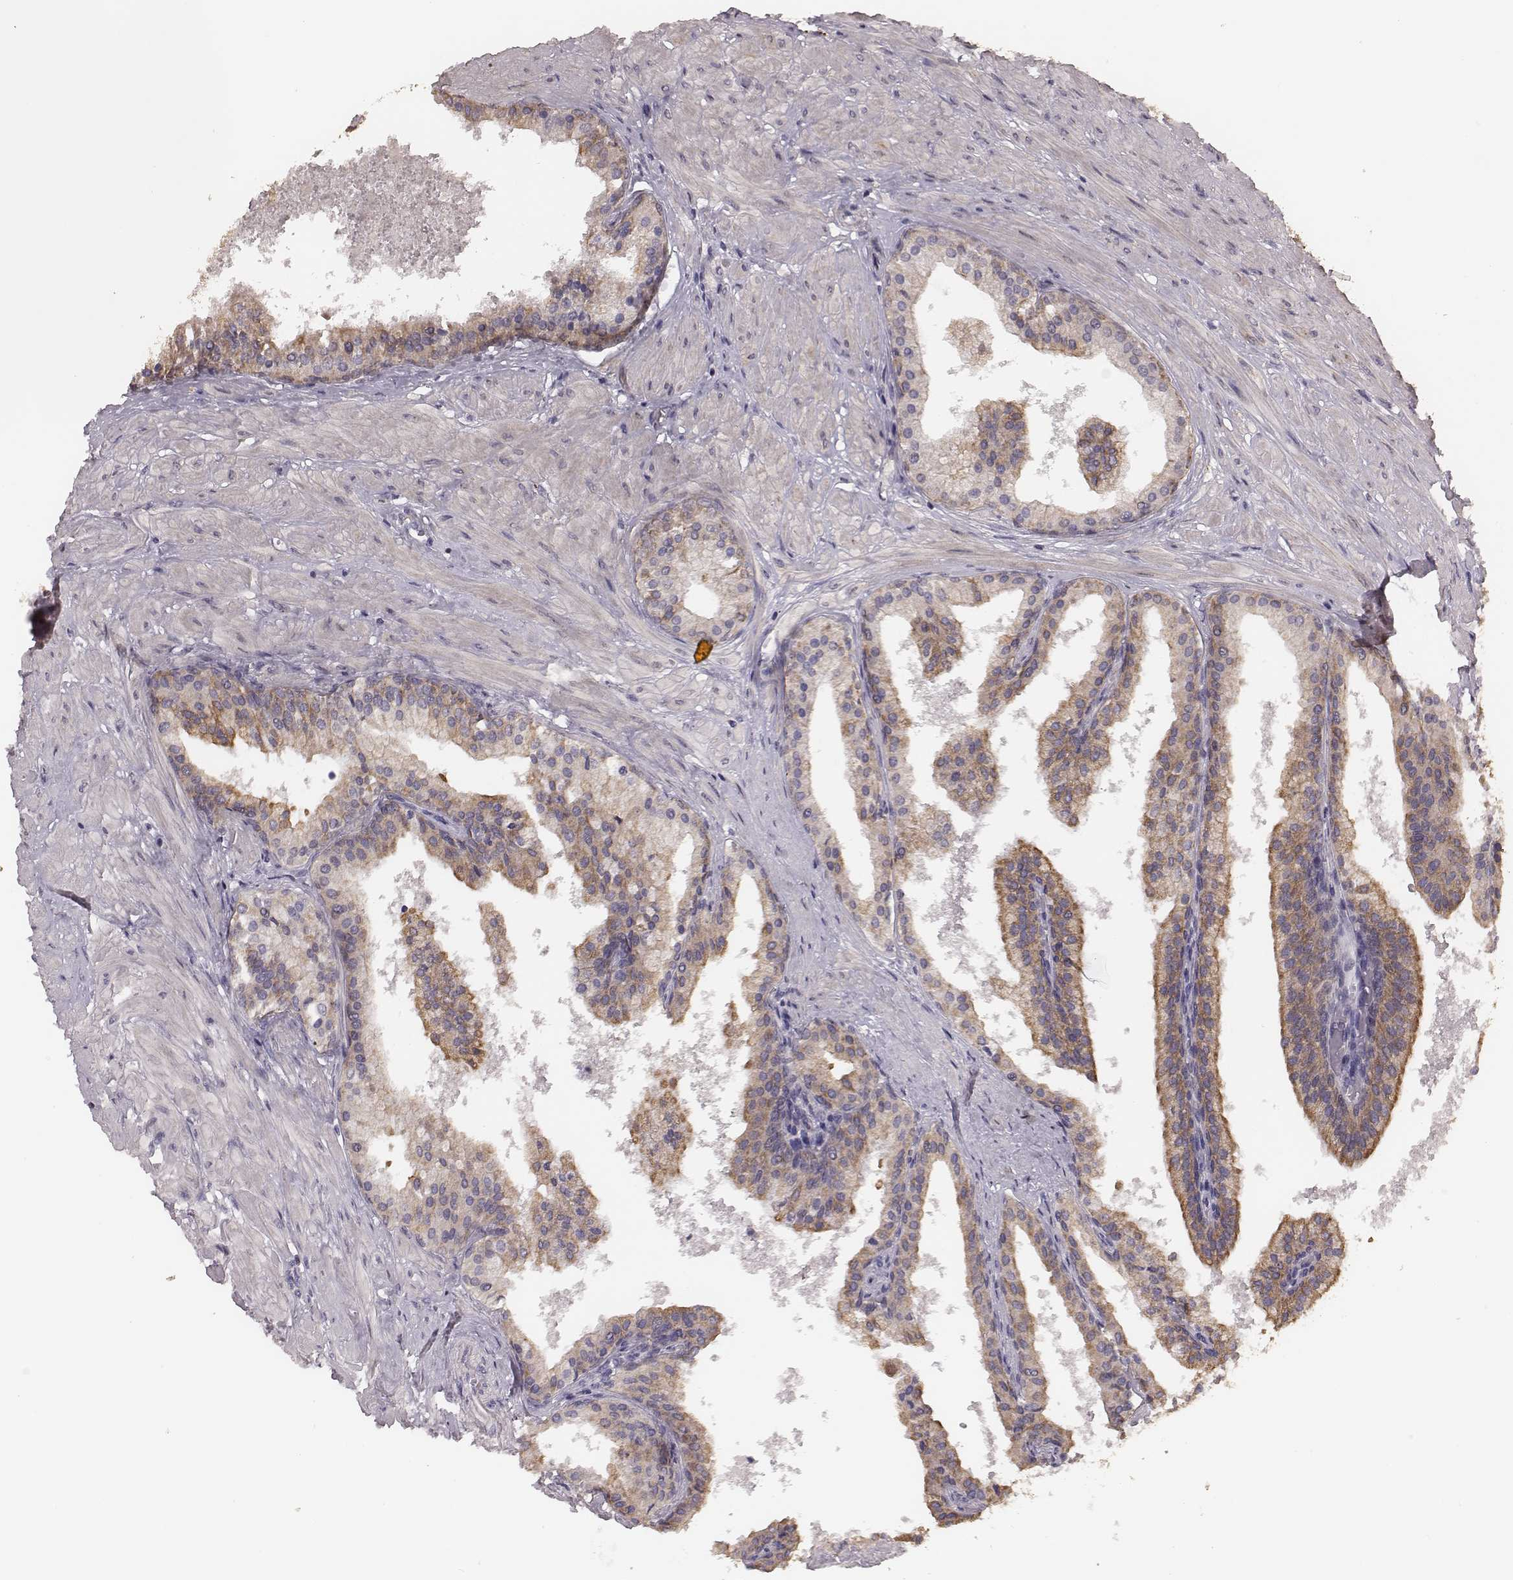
{"staining": {"intensity": "moderate", "quantity": ">75%", "location": "cytoplasmic/membranous"}, "tissue": "prostate cancer", "cell_type": "Tumor cells", "image_type": "cancer", "snomed": [{"axis": "morphology", "description": "Adenocarcinoma, Low grade"}, {"axis": "topography", "description": "Prostate"}], "caption": "Tumor cells display medium levels of moderate cytoplasmic/membranous positivity in approximately >75% of cells in human prostate cancer (low-grade adenocarcinoma).", "gene": "HAVCR1", "patient": {"sex": "male", "age": 56}}